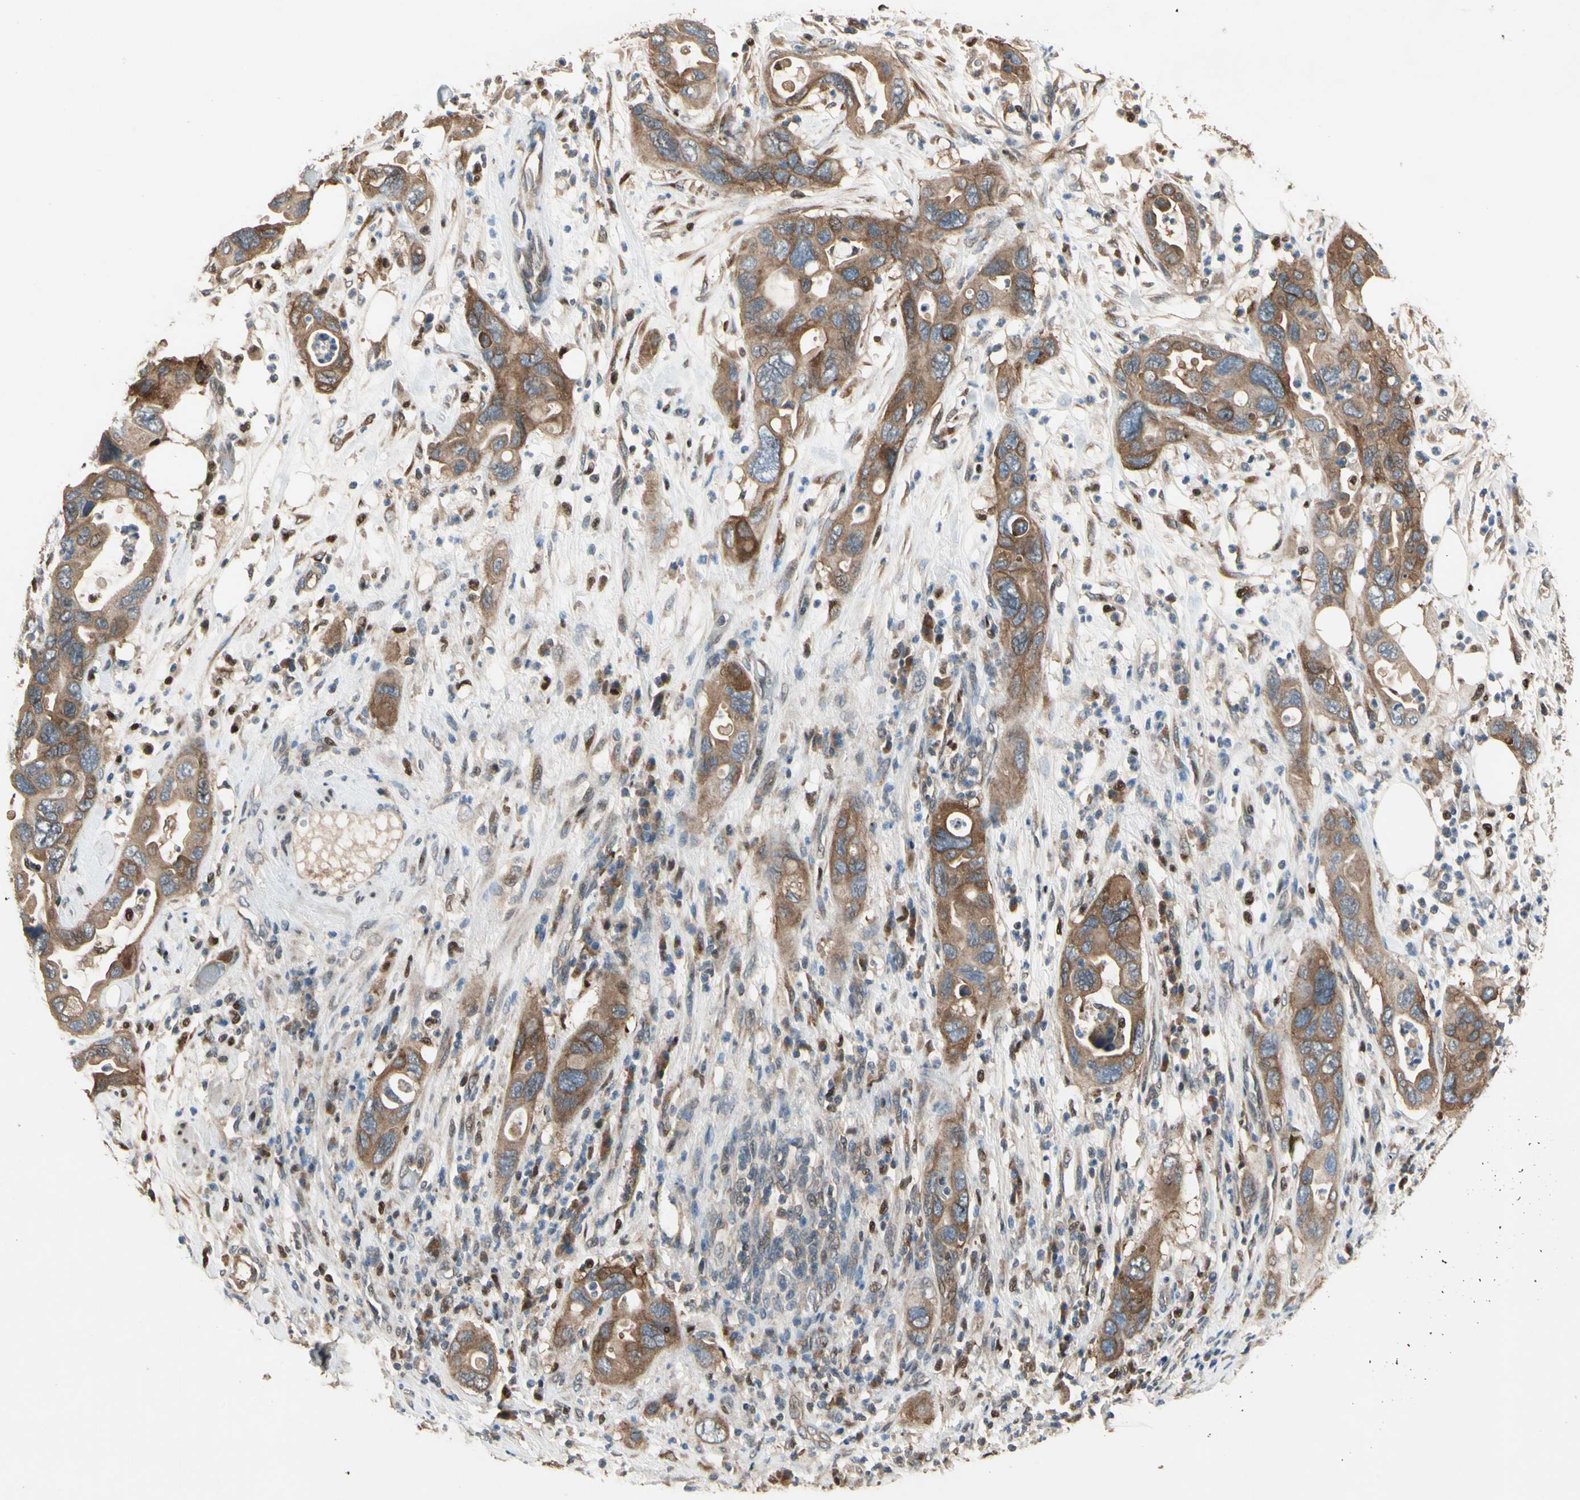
{"staining": {"intensity": "moderate", "quantity": ">75%", "location": "cytoplasmic/membranous"}, "tissue": "pancreatic cancer", "cell_type": "Tumor cells", "image_type": "cancer", "snomed": [{"axis": "morphology", "description": "Adenocarcinoma, NOS"}, {"axis": "topography", "description": "Pancreas"}], "caption": "IHC of pancreatic cancer (adenocarcinoma) reveals medium levels of moderate cytoplasmic/membranous positivity in about >75% of tumor cells.", "gene": "CGREF1", "patient": {"sex": "female", "age": 71}}